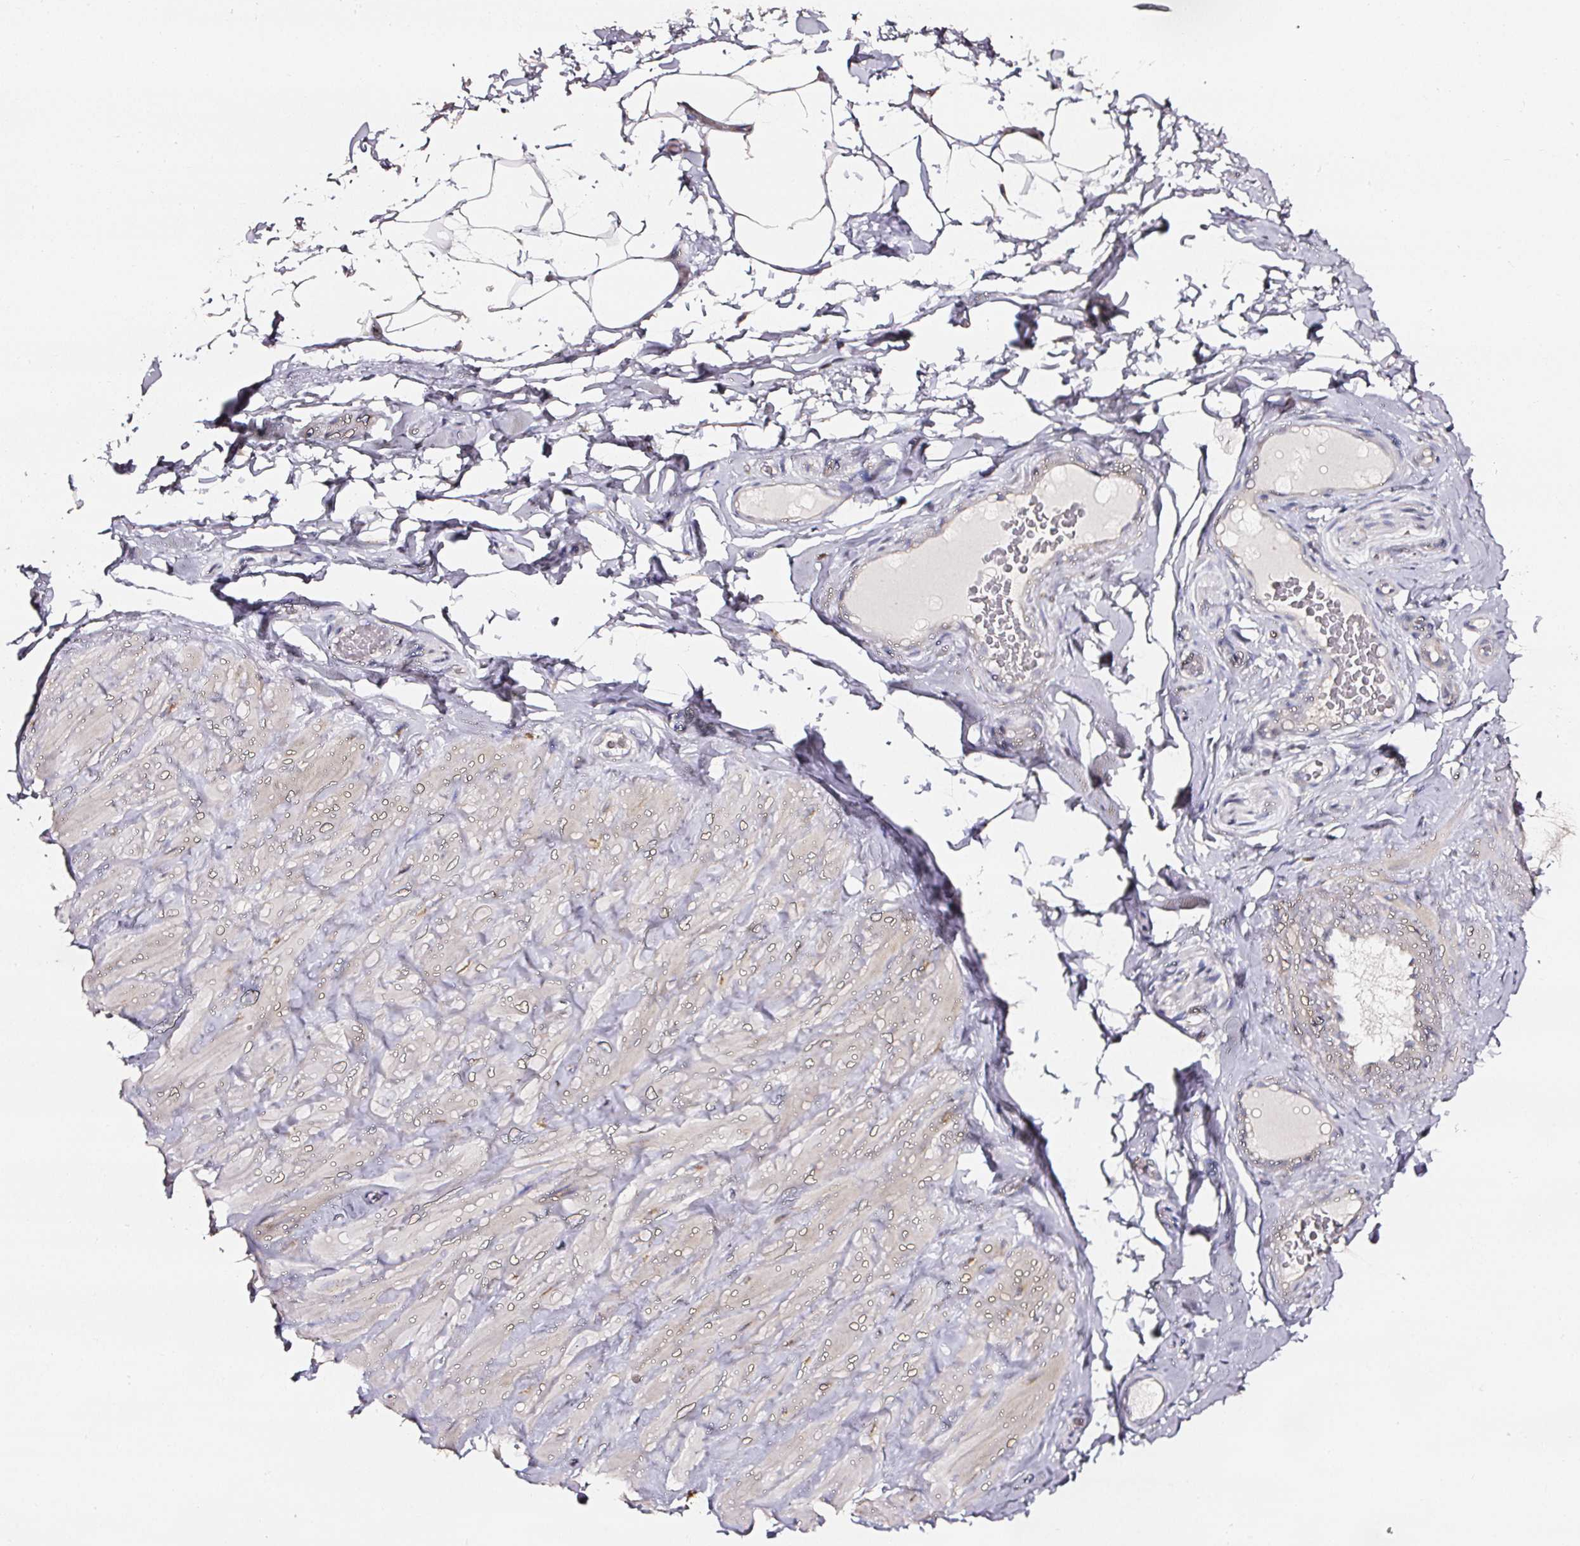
{"staining": {"intensity": "negative", "quantity": "none", "location": "none"}, "tissue": "adipose tissue", "cell_type": "Adipocytes", "image_type": "normal", "snomed": [{"axis": "morphology", "description": "Normal tissue, NOS"}, {"axis": "topography", "description": "Vascular tissue"}, {"axis": "topography", "description": "Peripheral nerve tissue"}], "caption": "Immunohistochemistry photomicrograph of normal adipose tissue: adipose tissue stained with DAB exhibits no significant protein positivity in adipocytes. (Stains: DAB IHC with hematoxylin counter stain, Microscopy: brightfield microscopy at high magnification).", "gene": "NTRK1", "patient": {"sex": "male", "age": 41}}